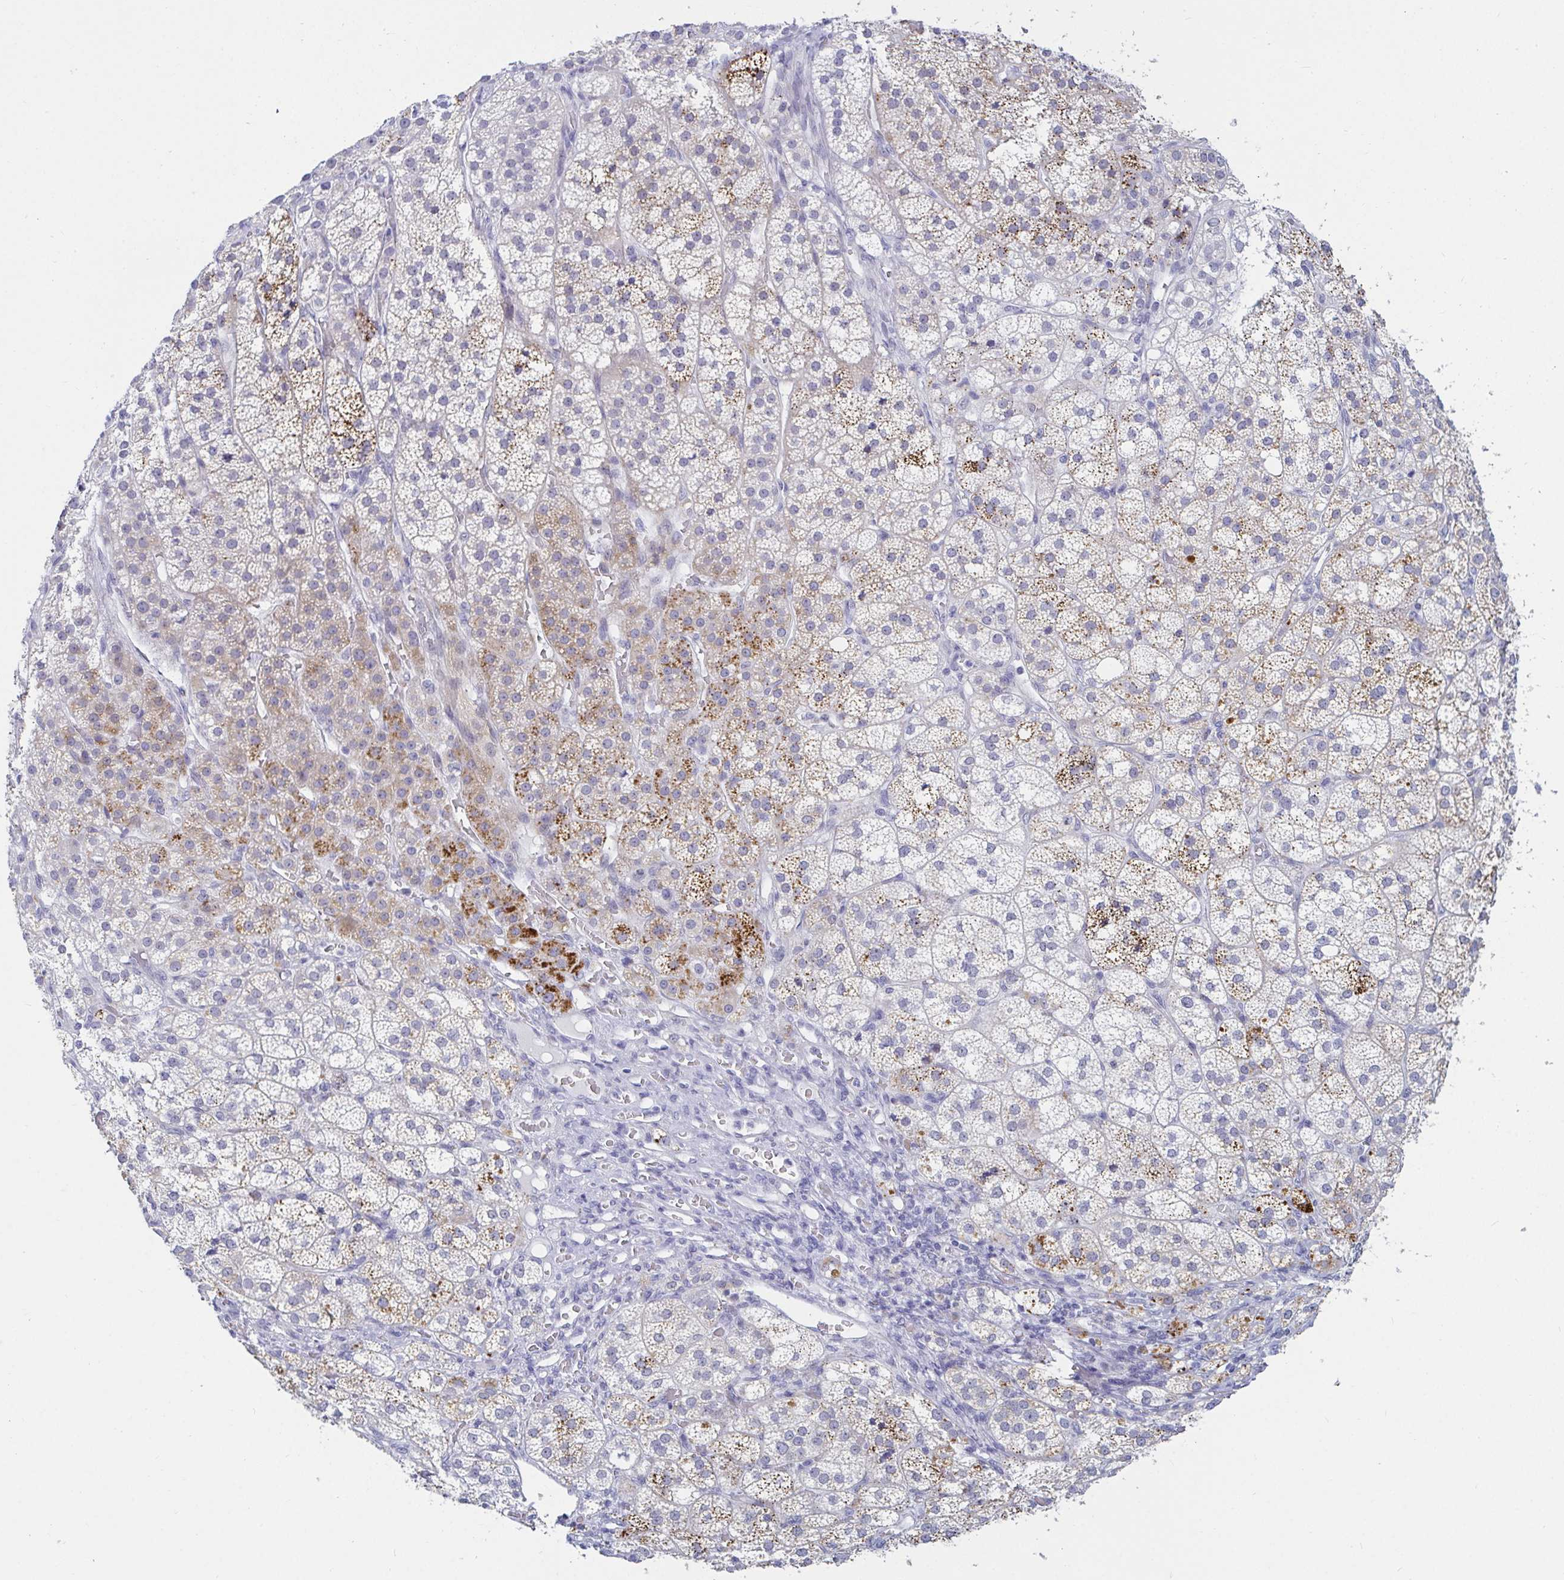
{"staining": {"intensity": "moderate", "quantity": "25%-75%", "location": "cytoplasmic/membranous"}, "tissue": "adrenal gland", "cell_type": "Glandular cells", "image_type": "normal", "snomed": [{"axis": "morphology", "description": "Normal tissue, NOS"}, {"axis": "topography", "description": "Adrenal gland"}], "caption": "Immunohistochemical staining of benign human adrenal gland reveals 25%-75% levels of moderate cytoplasmic/membranous protein expression in about 25%-75% of glandular cells. The protein is shown in brown color, while the nuclei are stained blue.", "gene": "OR10K1", "patient": {"sex": "female", "age": 60}}